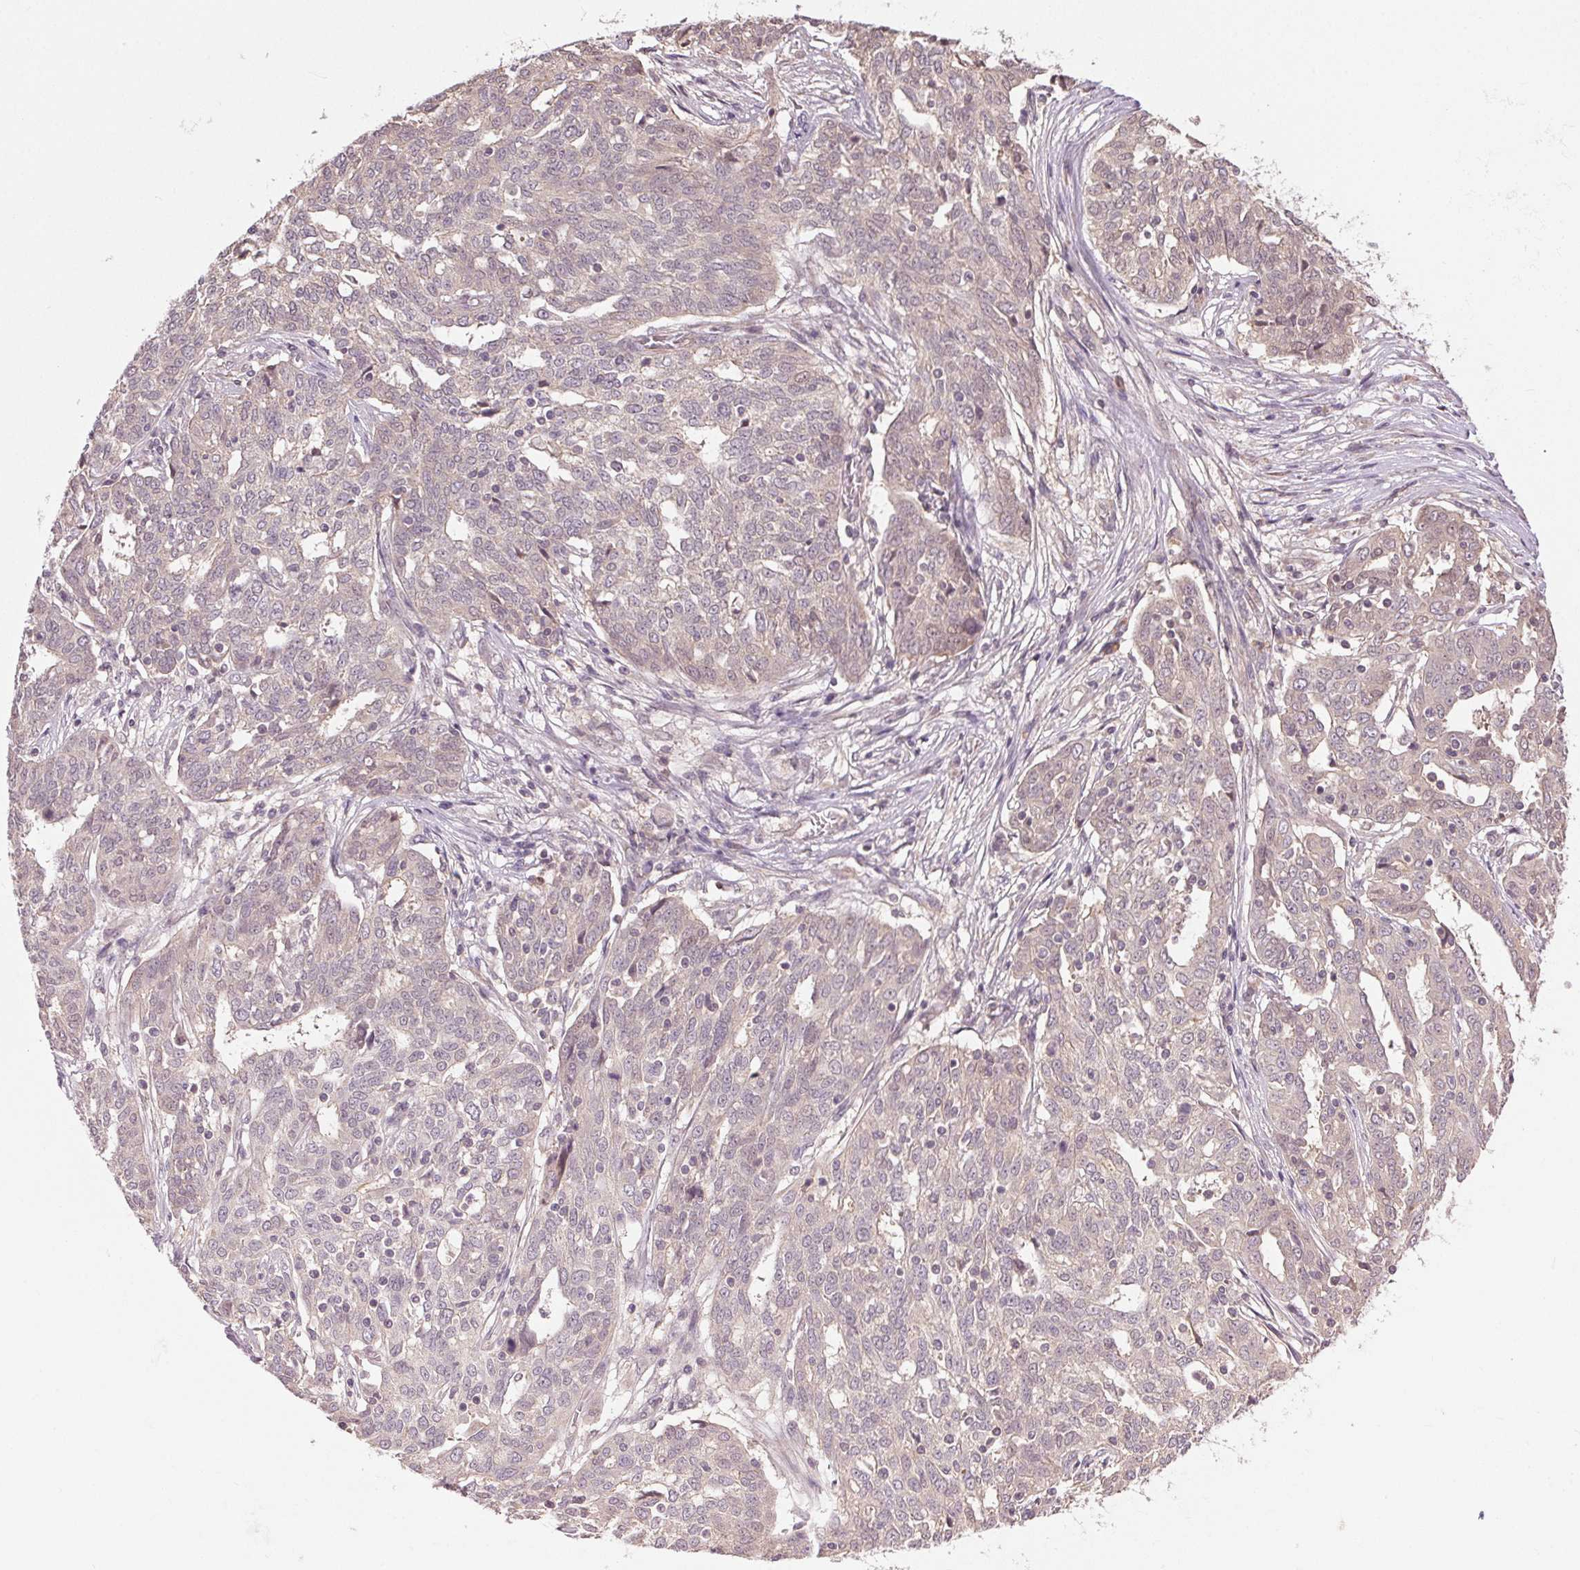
{"staining": {"intensity": "negative", "quantity": "none", "location": "none"}, "tissue": "ovarian cancer", "cell_type": "Tumor cells", "image_type": "cancer", "snomed": [{"axis": "morphology", "description": "Cystadenocarcinoma, serous, NOS"}, {"axis": "topography", "description": "Ovary"}], "caption": "High magnification brightfield microscopy of ovarian cancer (serous cystadenocarcinoma) stained with DAB (brown) and counterstained with hematoxylin (blue): tumor cells show no significant expression.", "gene": "ATP1B3", "patient": {"sex": "female", "age": 67}}